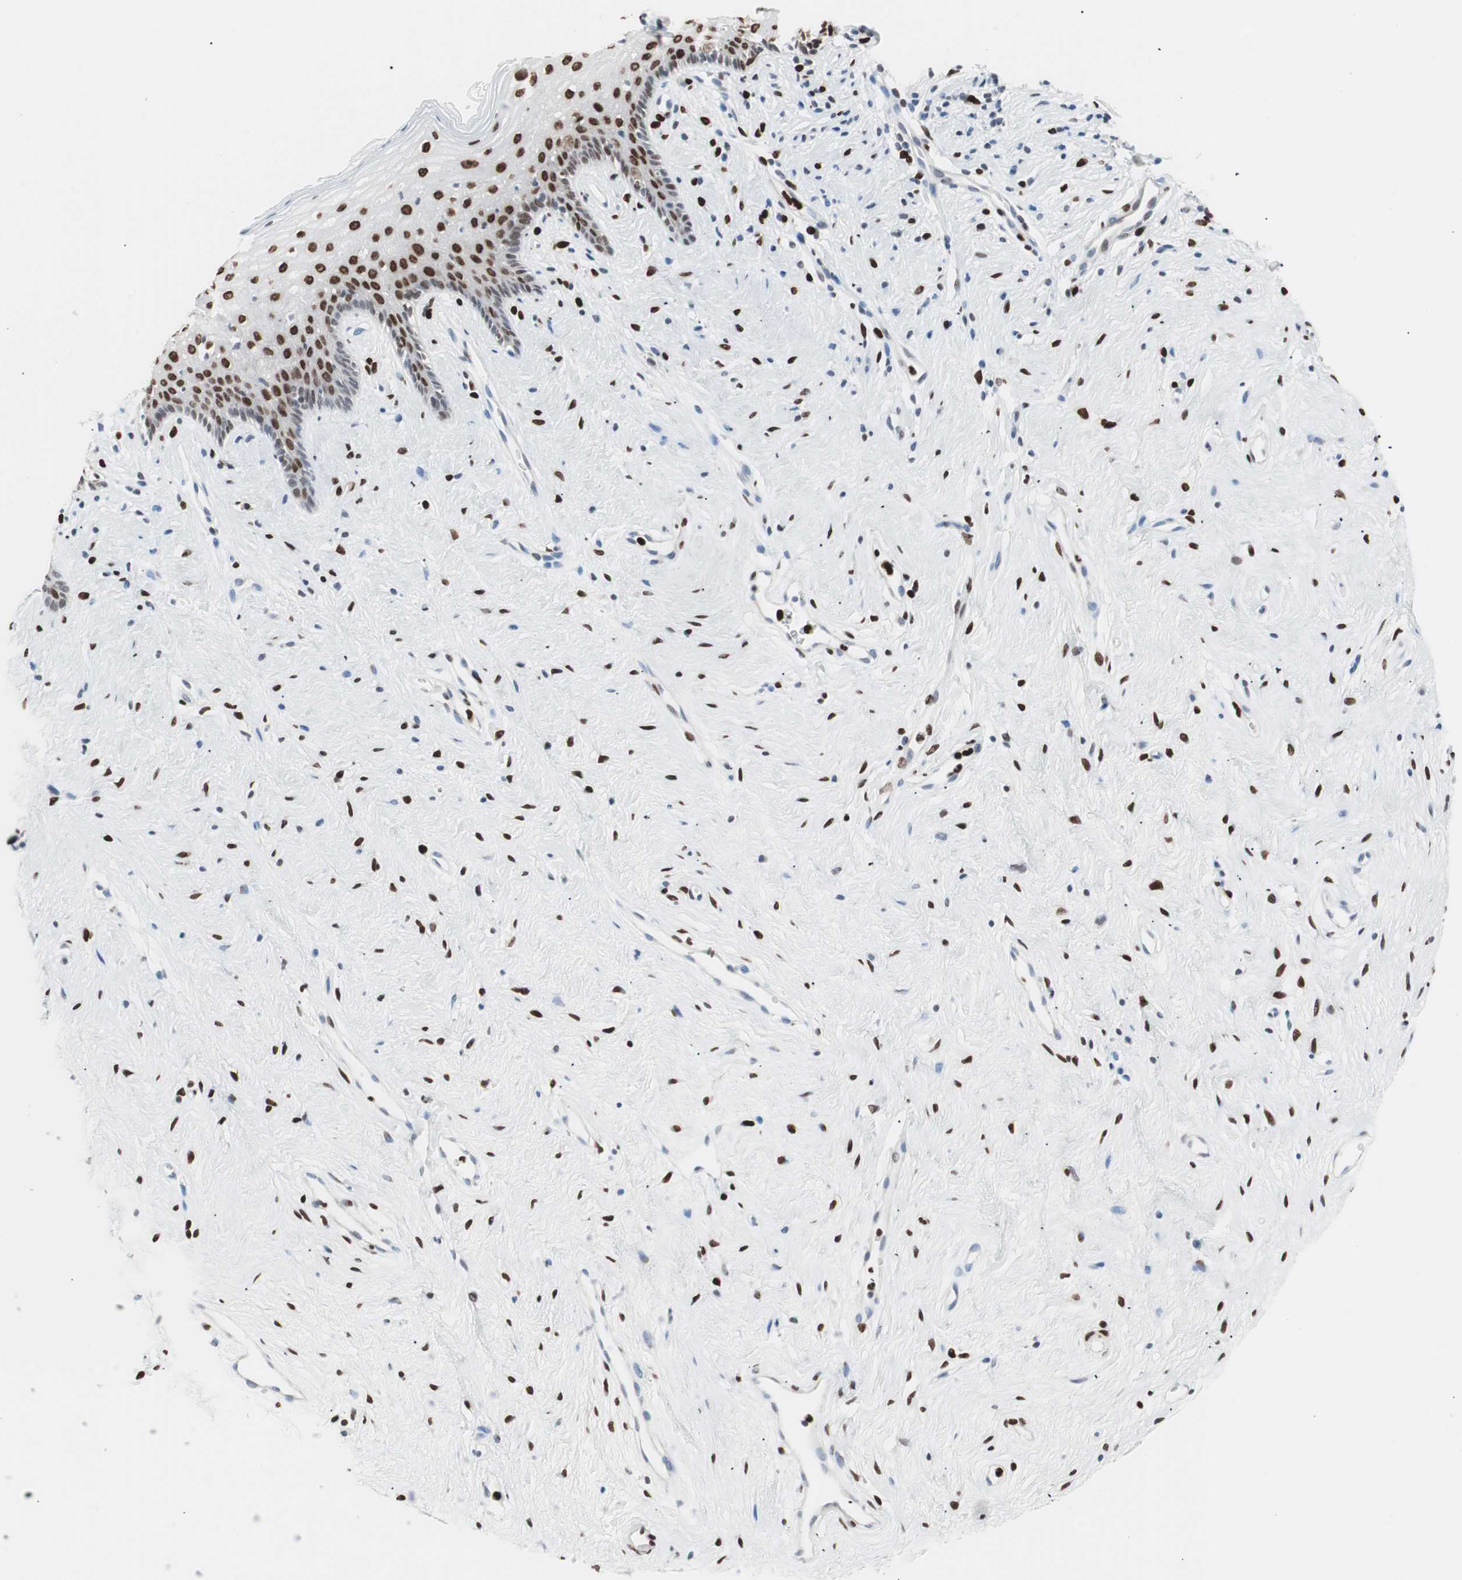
{"staining": {"intensity": "strong", "quantity": ">75%", "location": "nuclear"}, "tissue": "vagina", "cell_type": "Squamous epithelial cells", "image_type": "normal", "snomed": [{"axis": "morphology", "description": "Normal tissue, NOS"}, {"axis": "topography", "description": "Vagina"}], "caption": "Immunohistochemical staining of normal vagina displays >75% levels of strong nuclear protein positivity in about >75% of squamous epithelial cells. The staining is performed using DAB (3,3'-diaminobenzidine) brown chromogen to label protein expression. The nuclei are counter-stained blue using hematoxylin.", "gene": "CEBPB", "patient": {"sex": "female", "age": 44}}